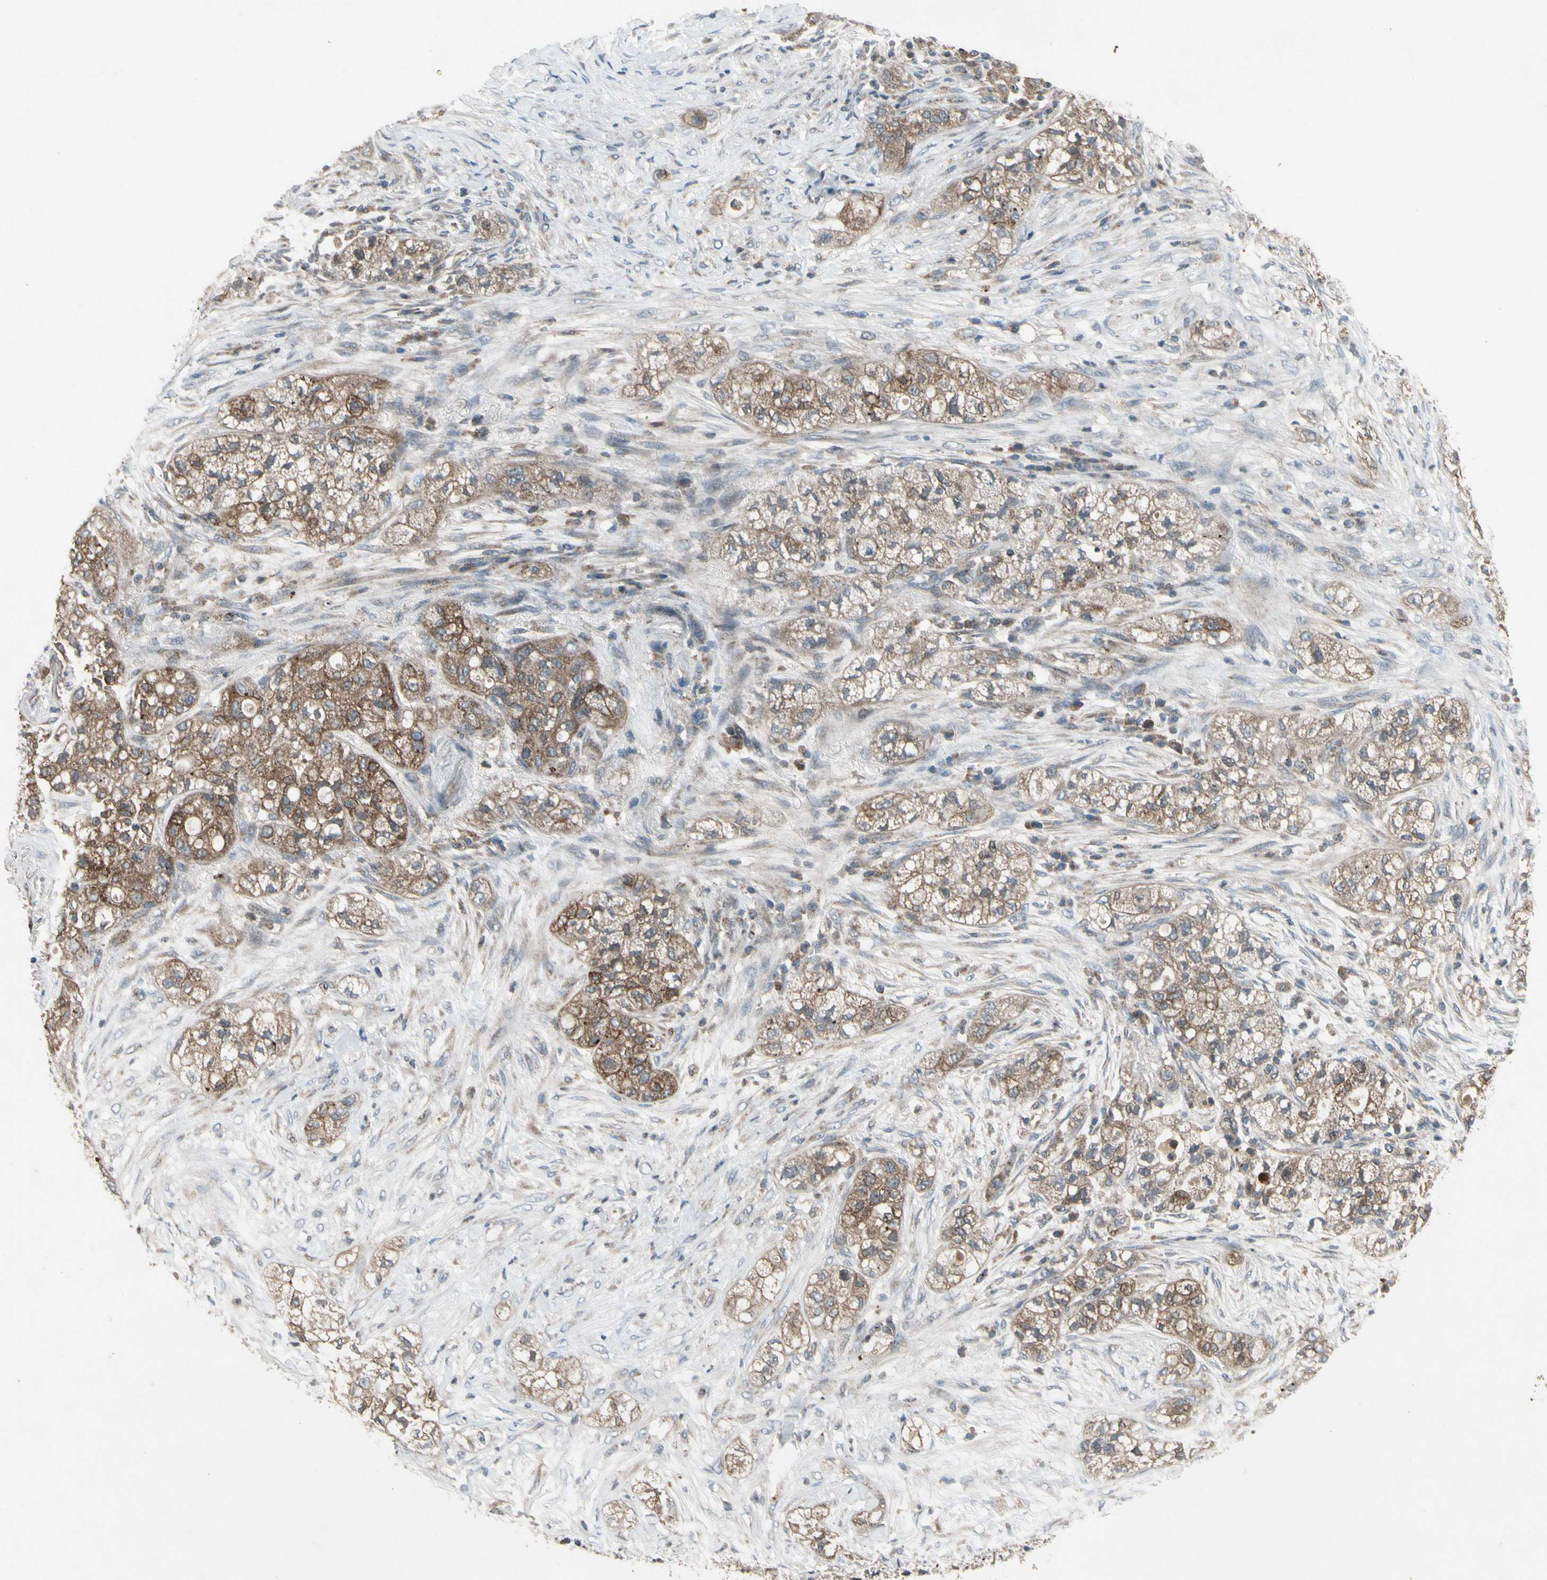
{"staining": {"intensity": "moderate", "quantity": ">75%", "location": "cytoplasmic/membranous"}, "tissue": "pancreatic cancer", "cell_type": "Tumor cells", "image_type": "cancer", "snomed": [{"axis": "morphology", "description": "Adenocarcinoma, NOS"}, {"axis": "topography", "description": "Pancreas"}], "caption": "Immunohistochemical staining of adenocarcinoma (pancreatic) reveals medium levels of moderate cytoplasmic/membranous protein staining in about >75% of tumor cells.", "gene": "NMI", "patient": {"sex": "female", "age": 78}}